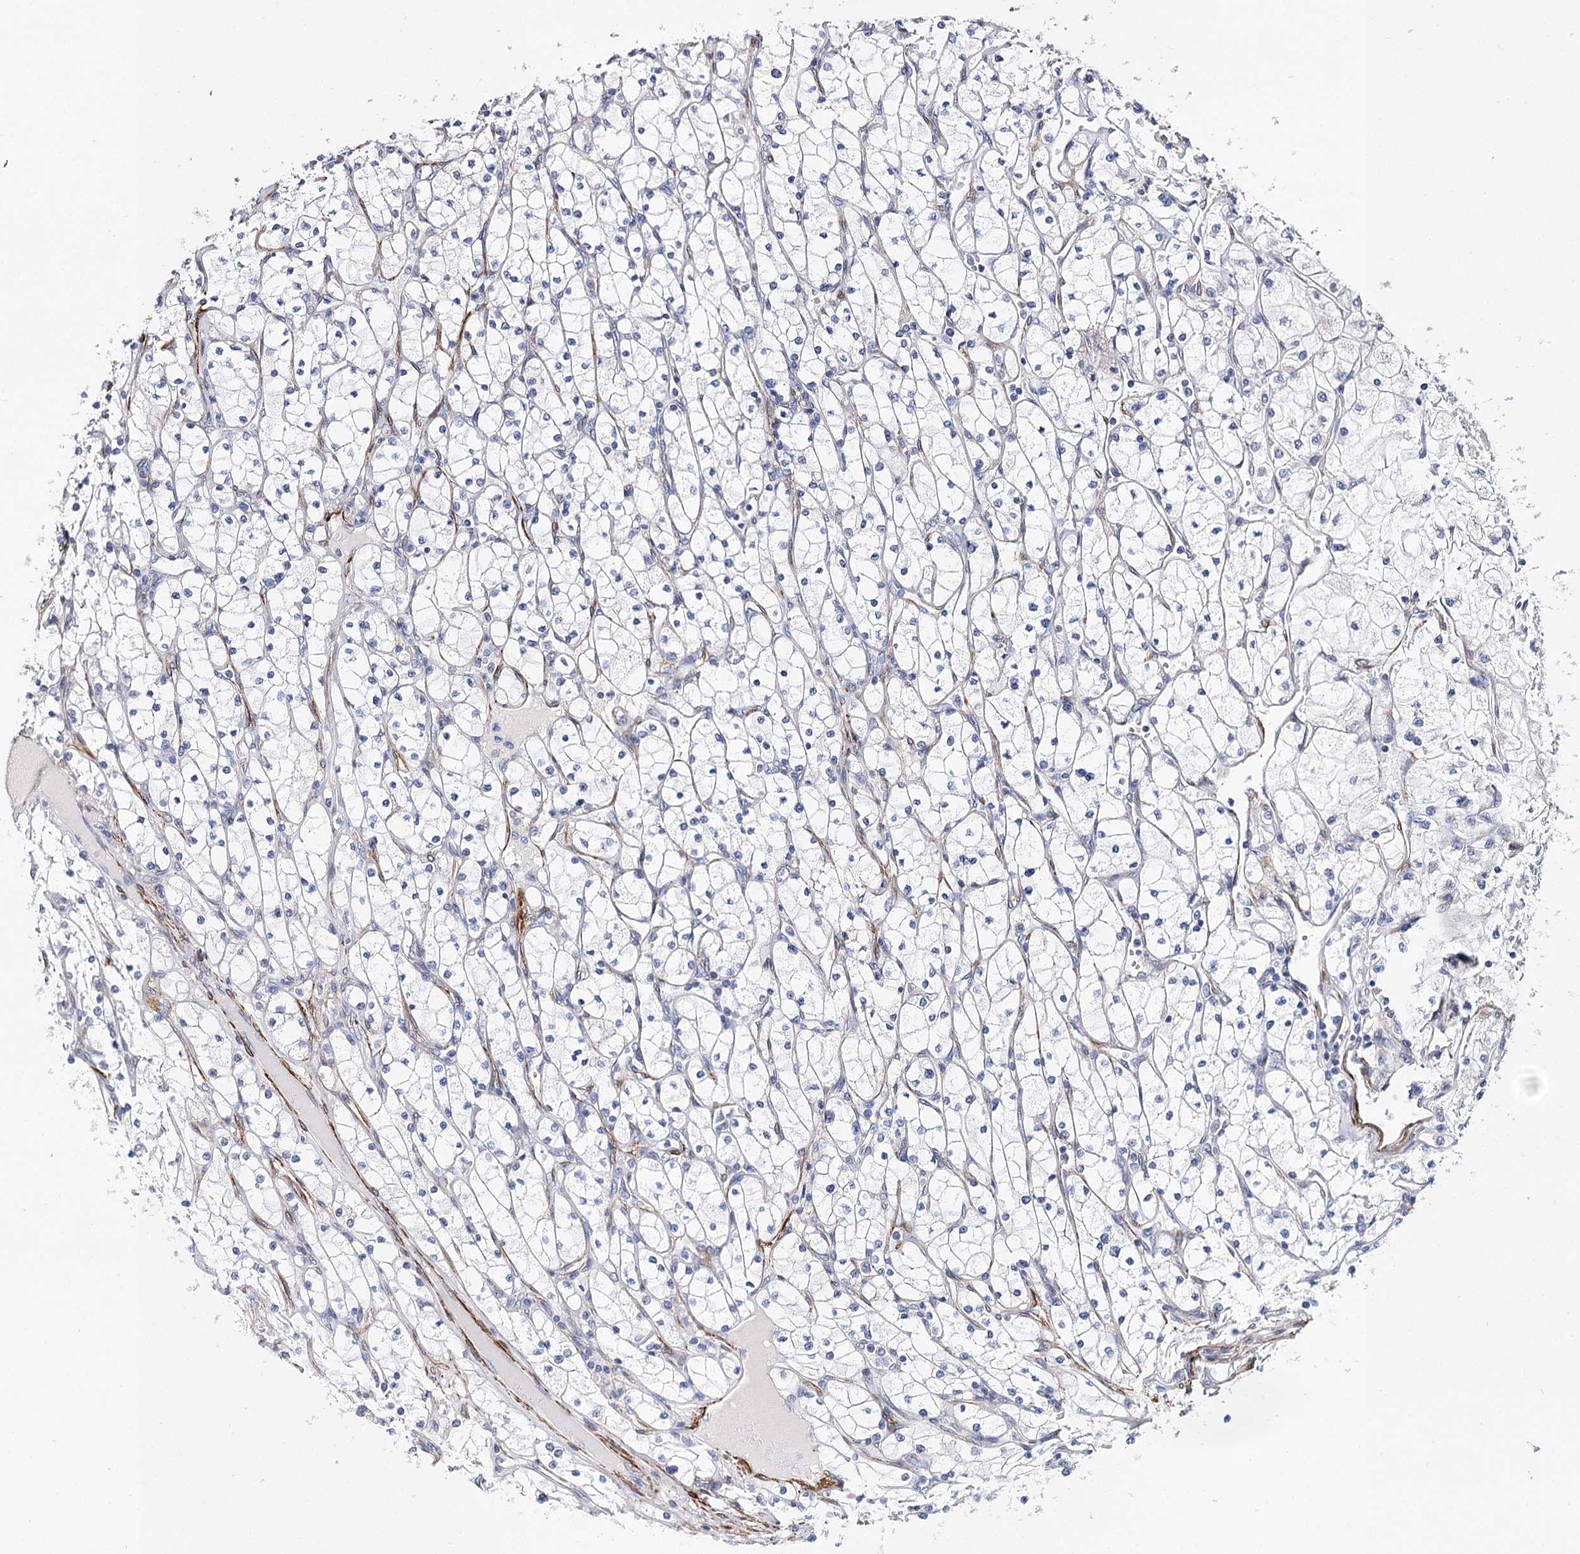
{"staining": {"intensity": "negative", "quantity": "none", "location": "none"}, "tissue": "renal cancer", "cell_type": "Tumor cells", "image_type": "cancer", "snomed": [{"axis": "morphology", "description": "Adenocarcinoma, NOS"}, {"axis": "topography", "description": "Kidney"}], "caption": "Tumor cells show no significant protein staining in renal adenocarcinoma.", "gene": "CFAP46", "patient": {"sex": "male", "age": 80}}